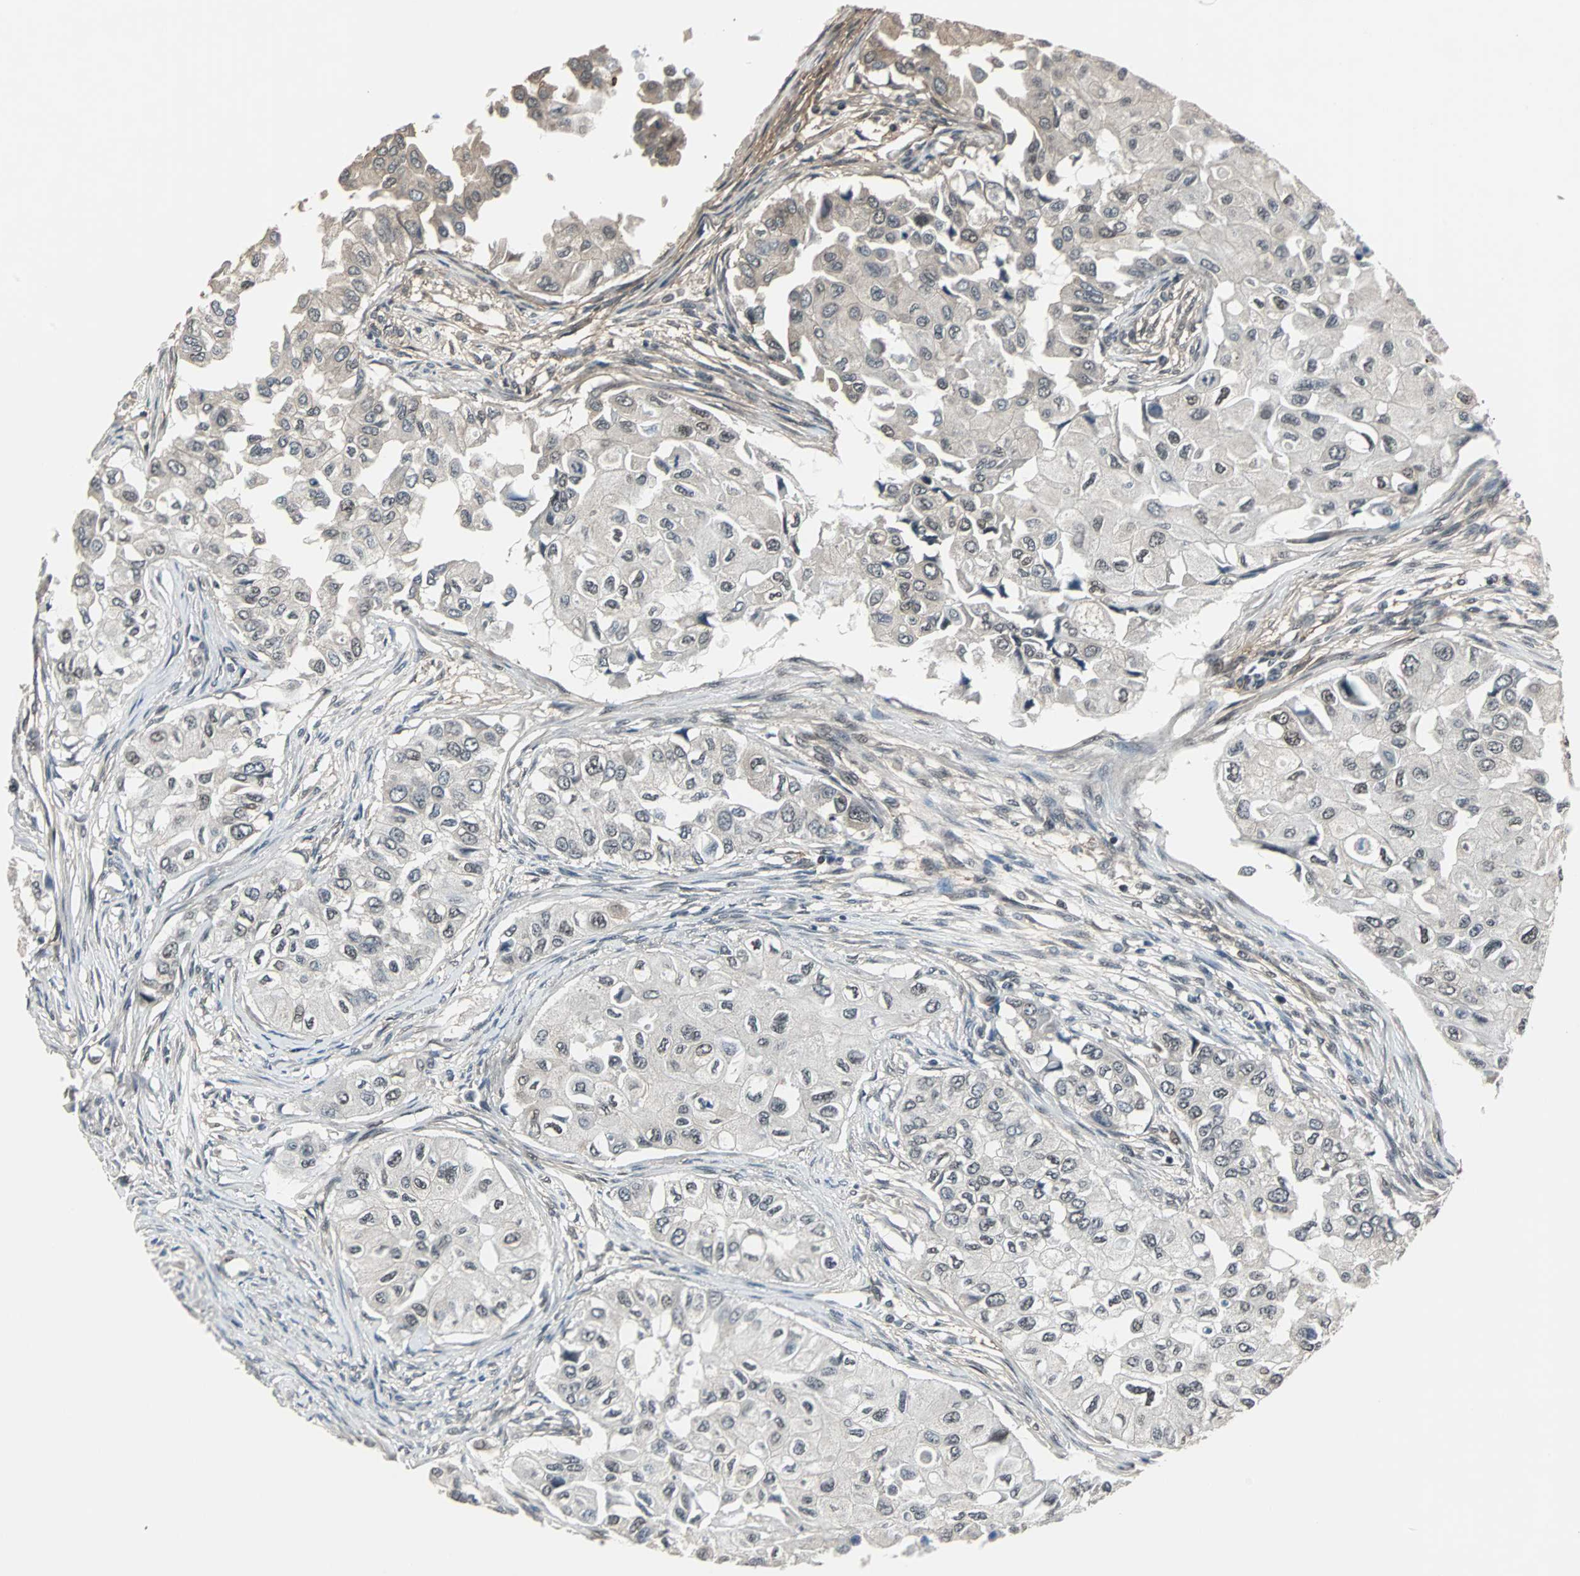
{"staining": {"intensity": "weak", "quantity": "<25%", "location": "nuclear"}, "tissue": "breast cancer", "cell_type": "Tumor cells", "image_type": "cancer", "snomed": [{"axis": "morphology", "description": "Normal tissue, NOS"}, {"axis": "morphology", "description": "Duct carcinoma"}, {"axis": "topography", "description": "Breast"}], "caption": "Intraductal carcinoma (breast) was stained to show a protein in brown. There is no significant staining in tumor cells.", "gene": "MKX", "patient": {"sex": "female", "age": 49}}